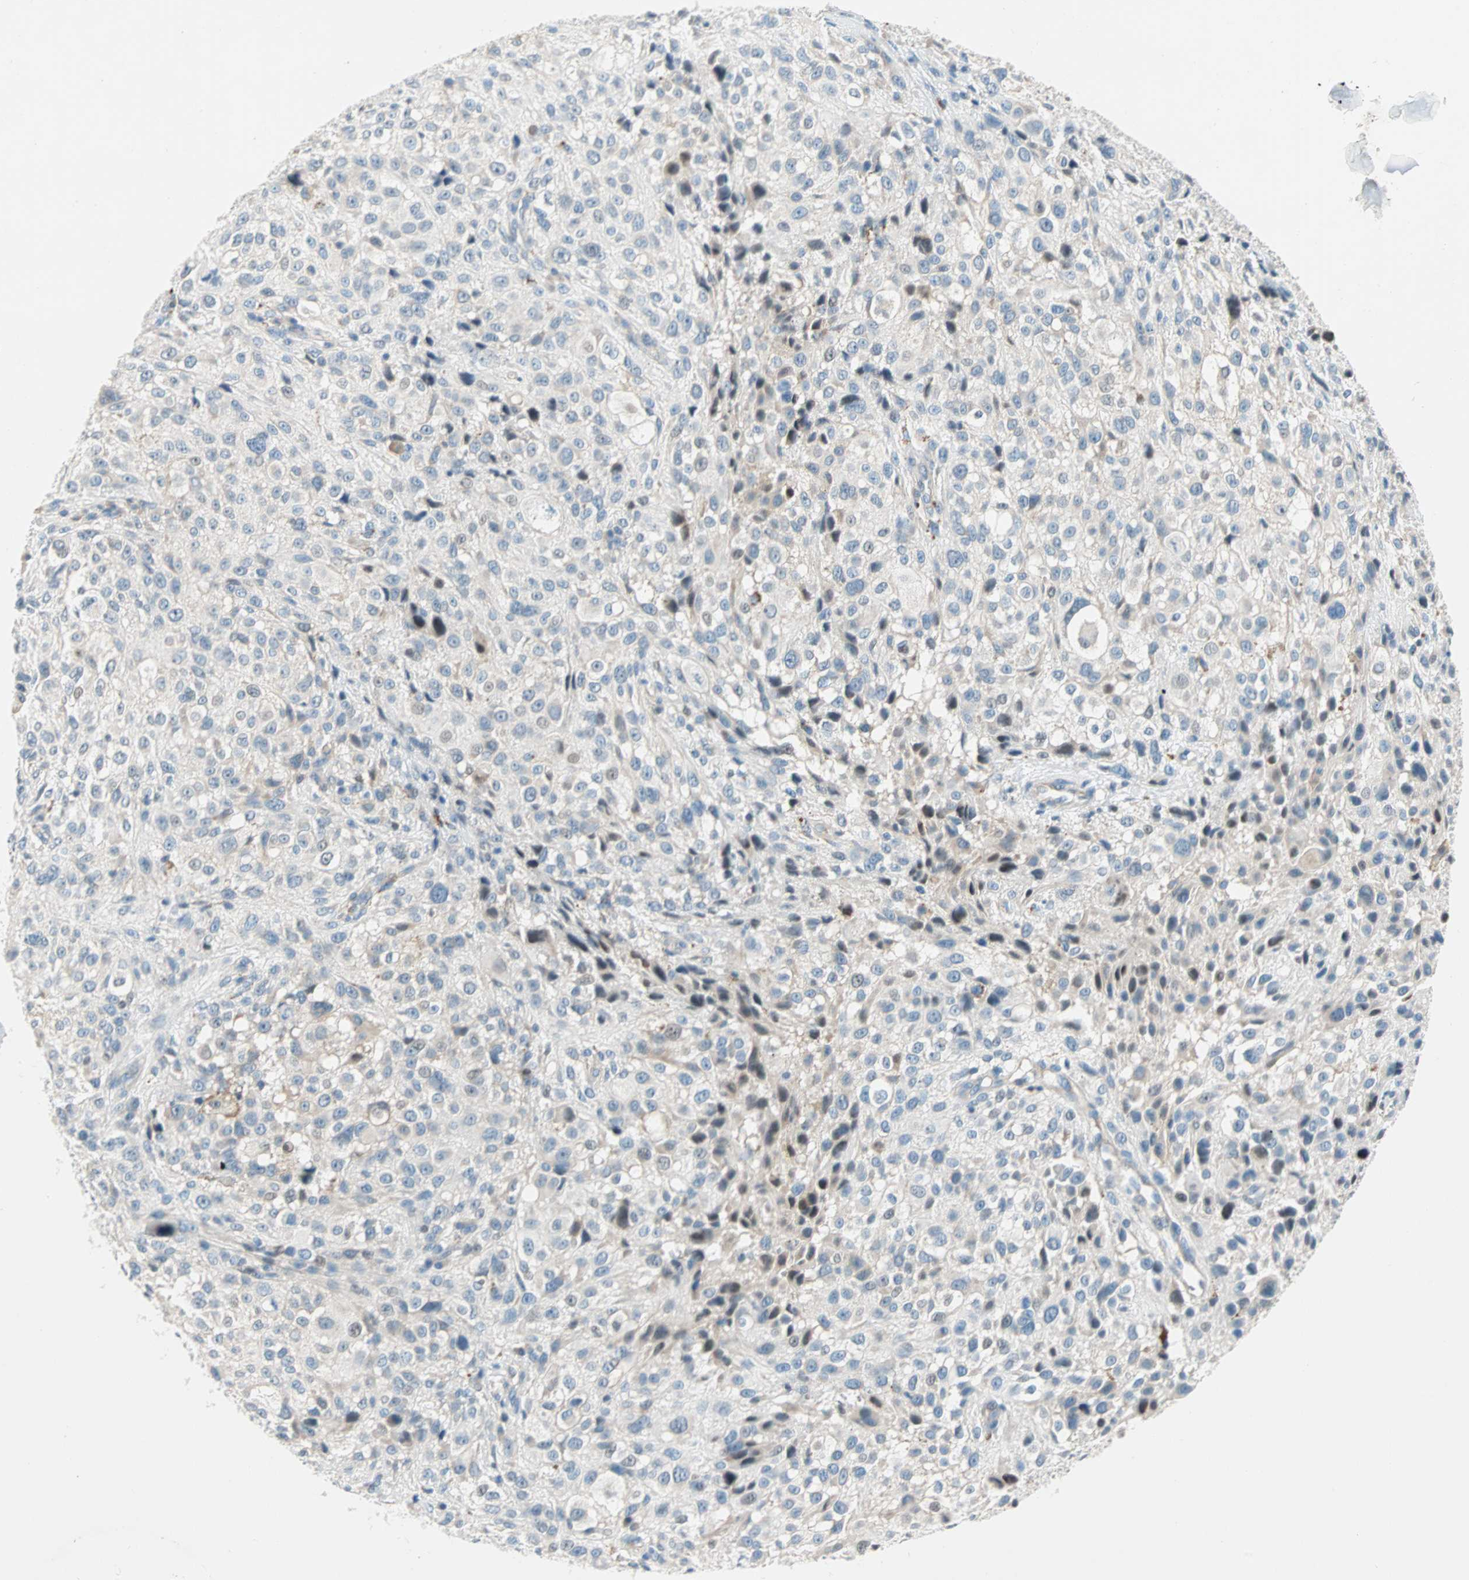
{"staining": {"intensity": "negative", "quantity": "none", "location": "none"}, "tissue": "melanoma", "cell_type": "Tumor cells", "image_type": "cancer", "snomed": [{"axis": "morphology", "description": "Necrosis, NOS"}, {"axis": "morphology", "description": "Malignant melanoma, NOS"}, {"axis": "topography", "description": "Skin"}], "caption": "This is an immunohistochemistry histopathology image of melanoma. There is no expression in tumor cells.", "gene": "TMEM163", "patient": {"sex": "female", "age": 87}}